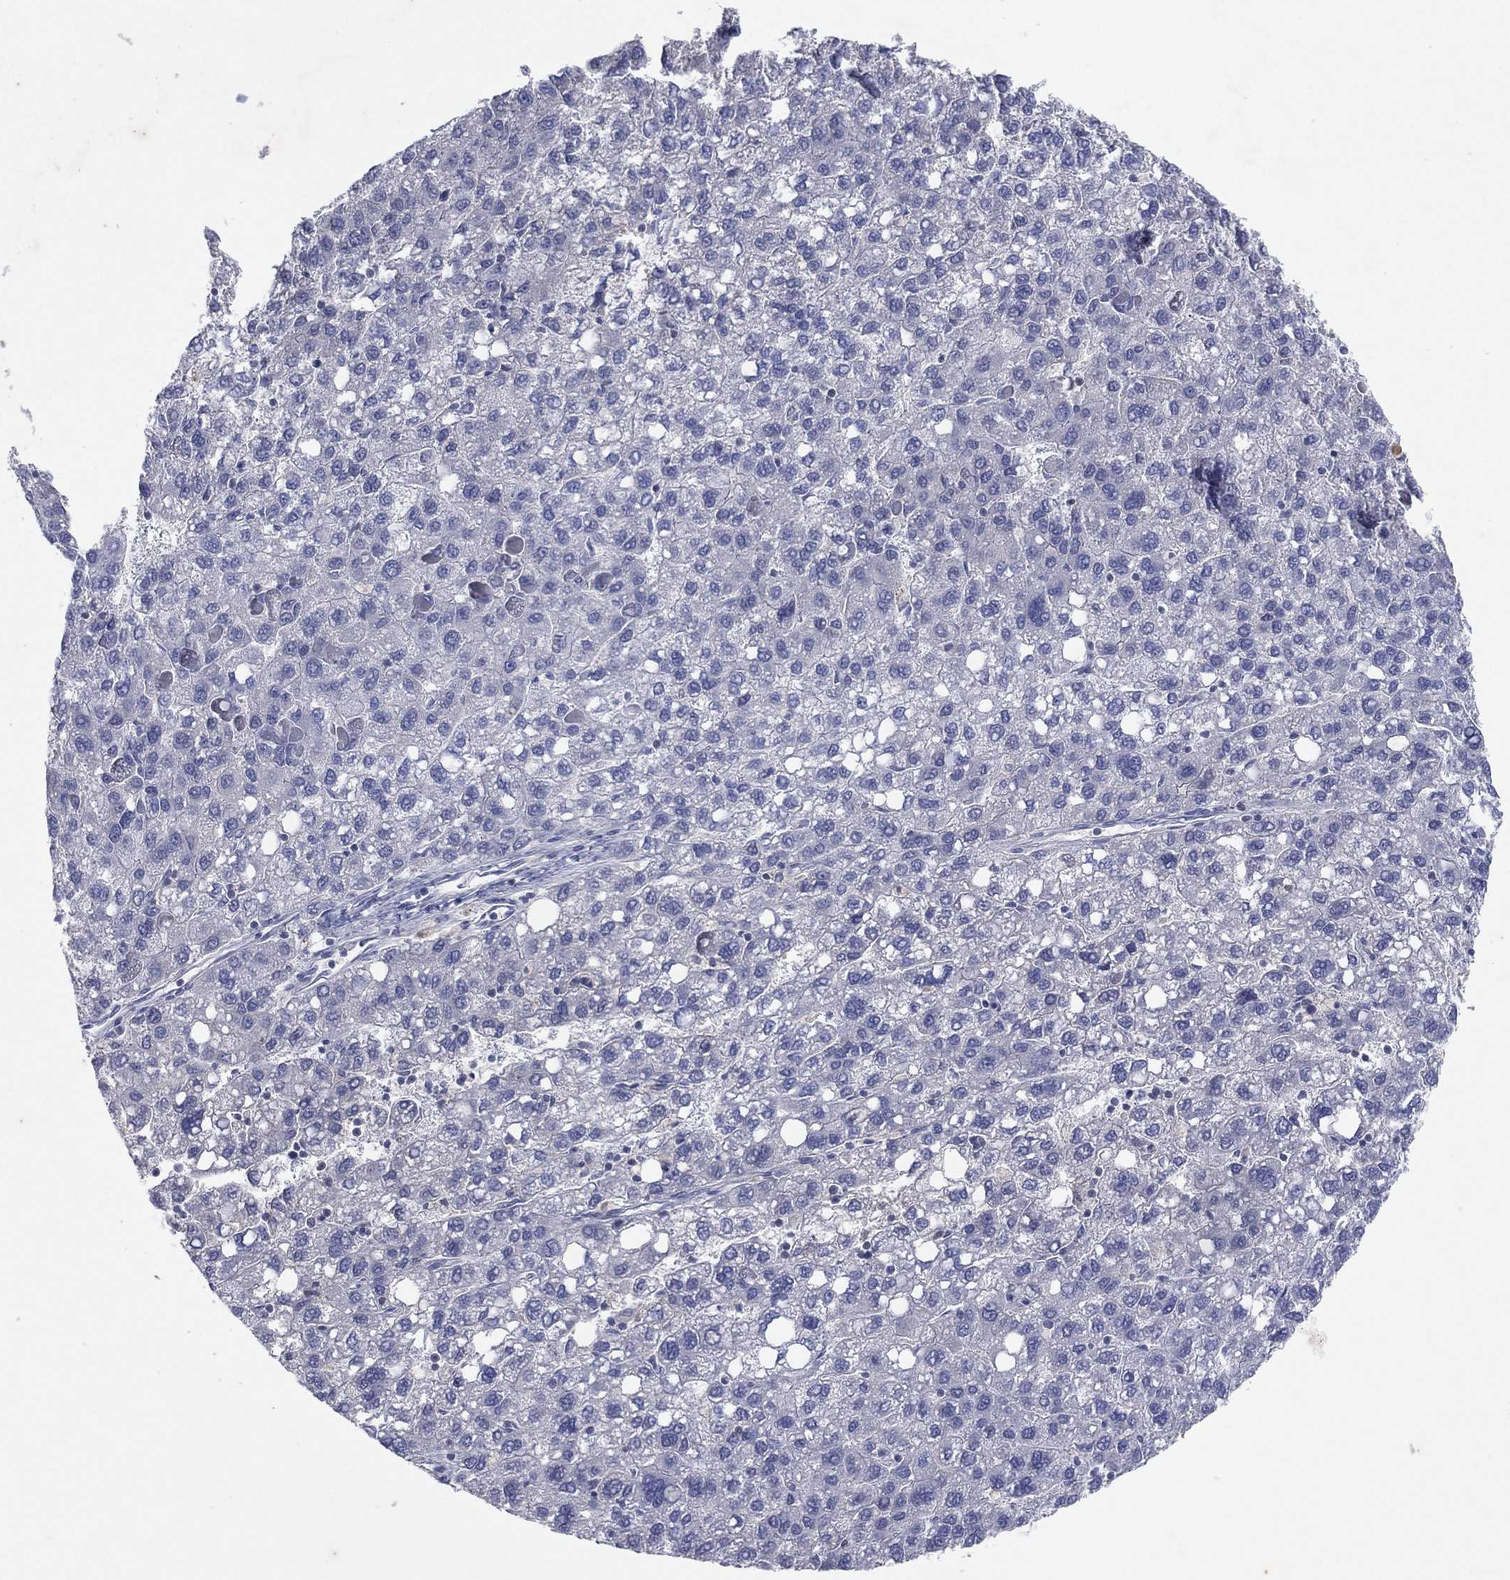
{"staining": {"intensity": "negative", "quantity": "none", "location": "none"}, "tissue": "liver cancer", "cell_type": "Tumor cells", "image_type": "cancer", "snomed": [{"axis": "morphology", "description": "Carcinoma, Hepatocellular, NOS"}, {"axis": "topography", "description": "Liver"}], "caption": "Immunohistochemical staining of human hepatocellular carcinoma (liver) demonstrates no significant staining in tumor cells.", "gene": "CPT1B", "patient": {"sex": "female", "age": 82}}